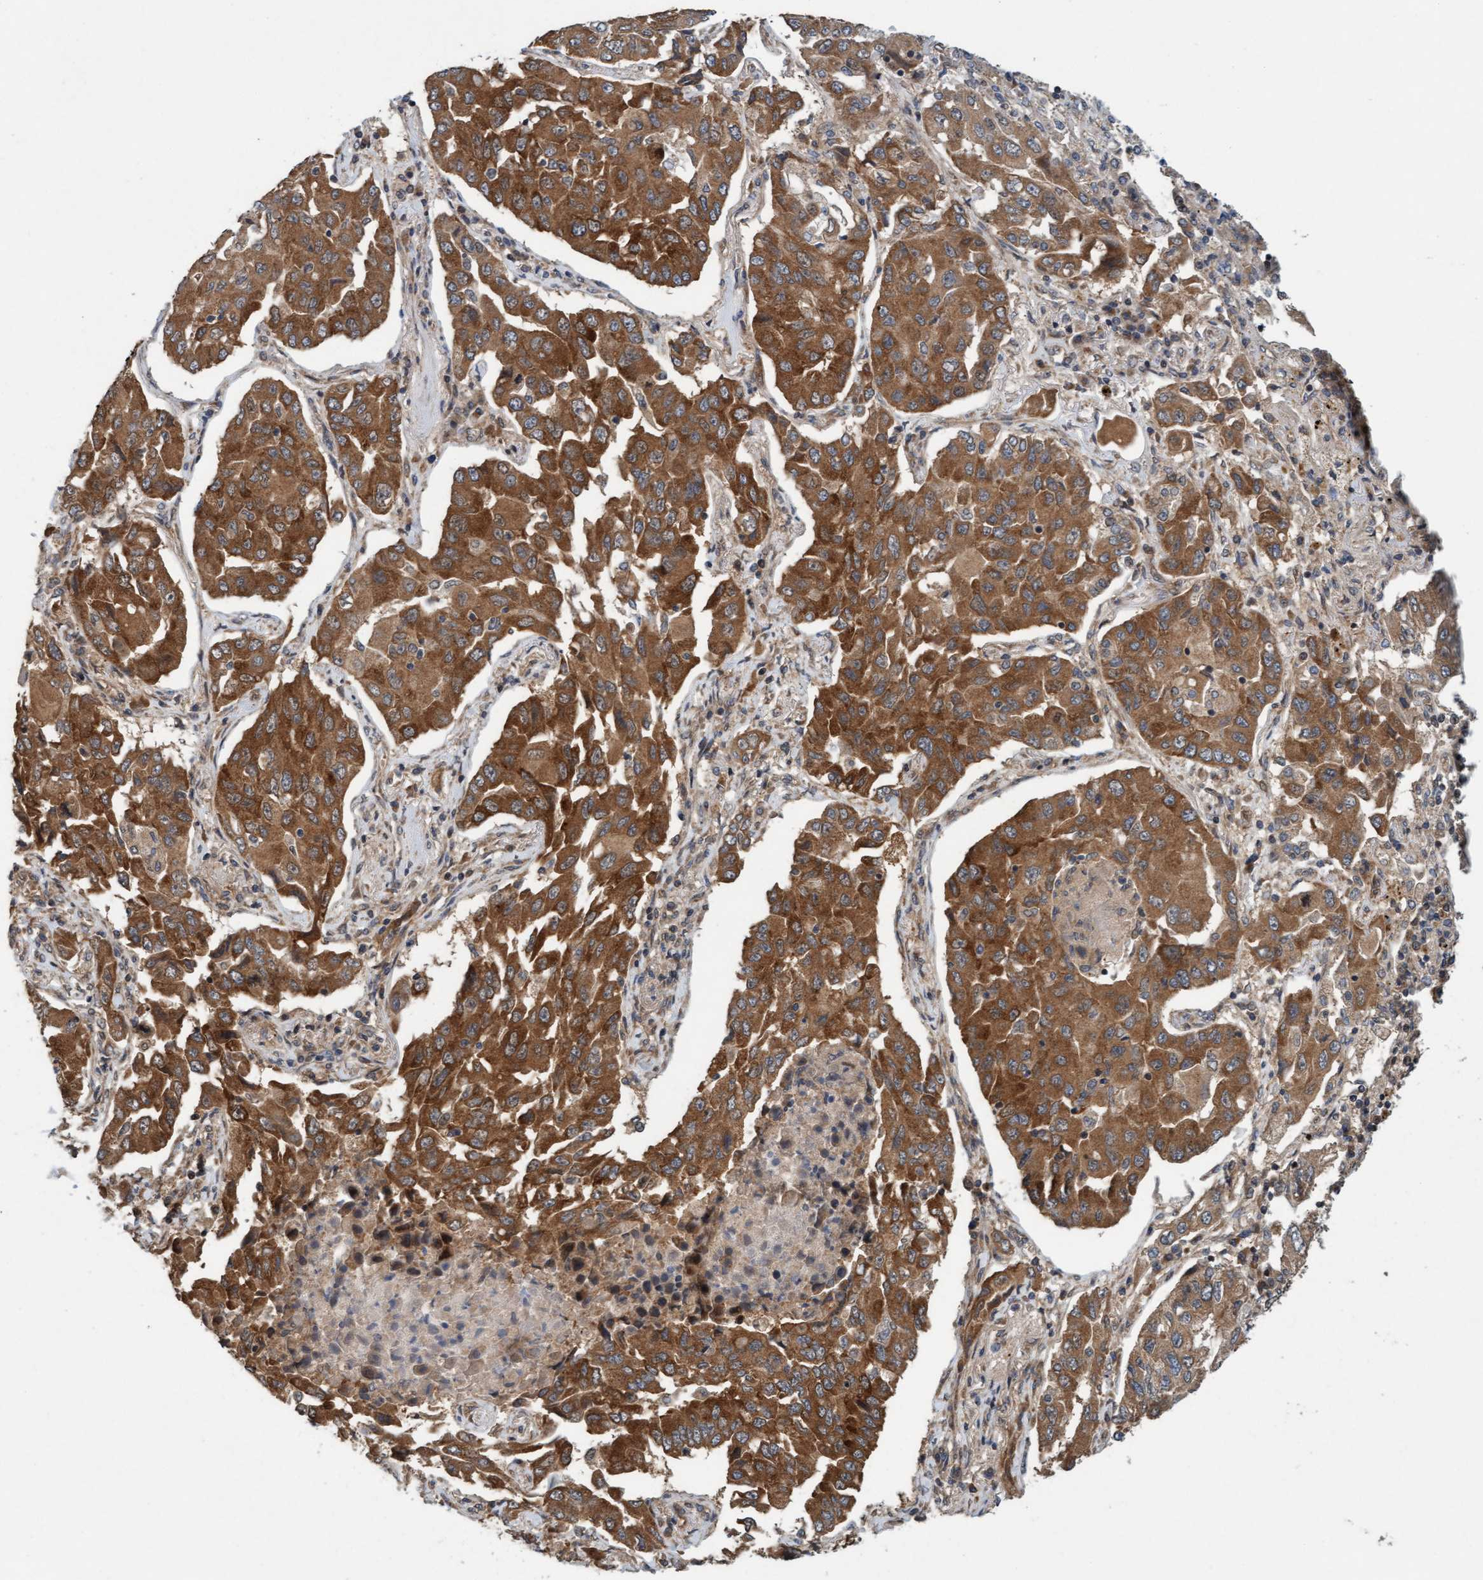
{"staining": {"intensity": "strong", "quantity": "25%-75%", "location": "cytoplasmic/membranous"}, "tissue": "lung cancer", "cell_type": "Tumor cells", "image_type": "cancer", "snomed": [{"axis": "morphology", "description": "Adenocarcinoma, NOS"}, {"axis": "topography", "description": "Lung"}], "caption": "Lung cancer (adenocarcinoma) tissue reveals strong cytoplasmic/membranous expression in about 25%-75% of tumor cells", "gene": "MLXIP", "patient": {"sex": "female", "age": 65}}